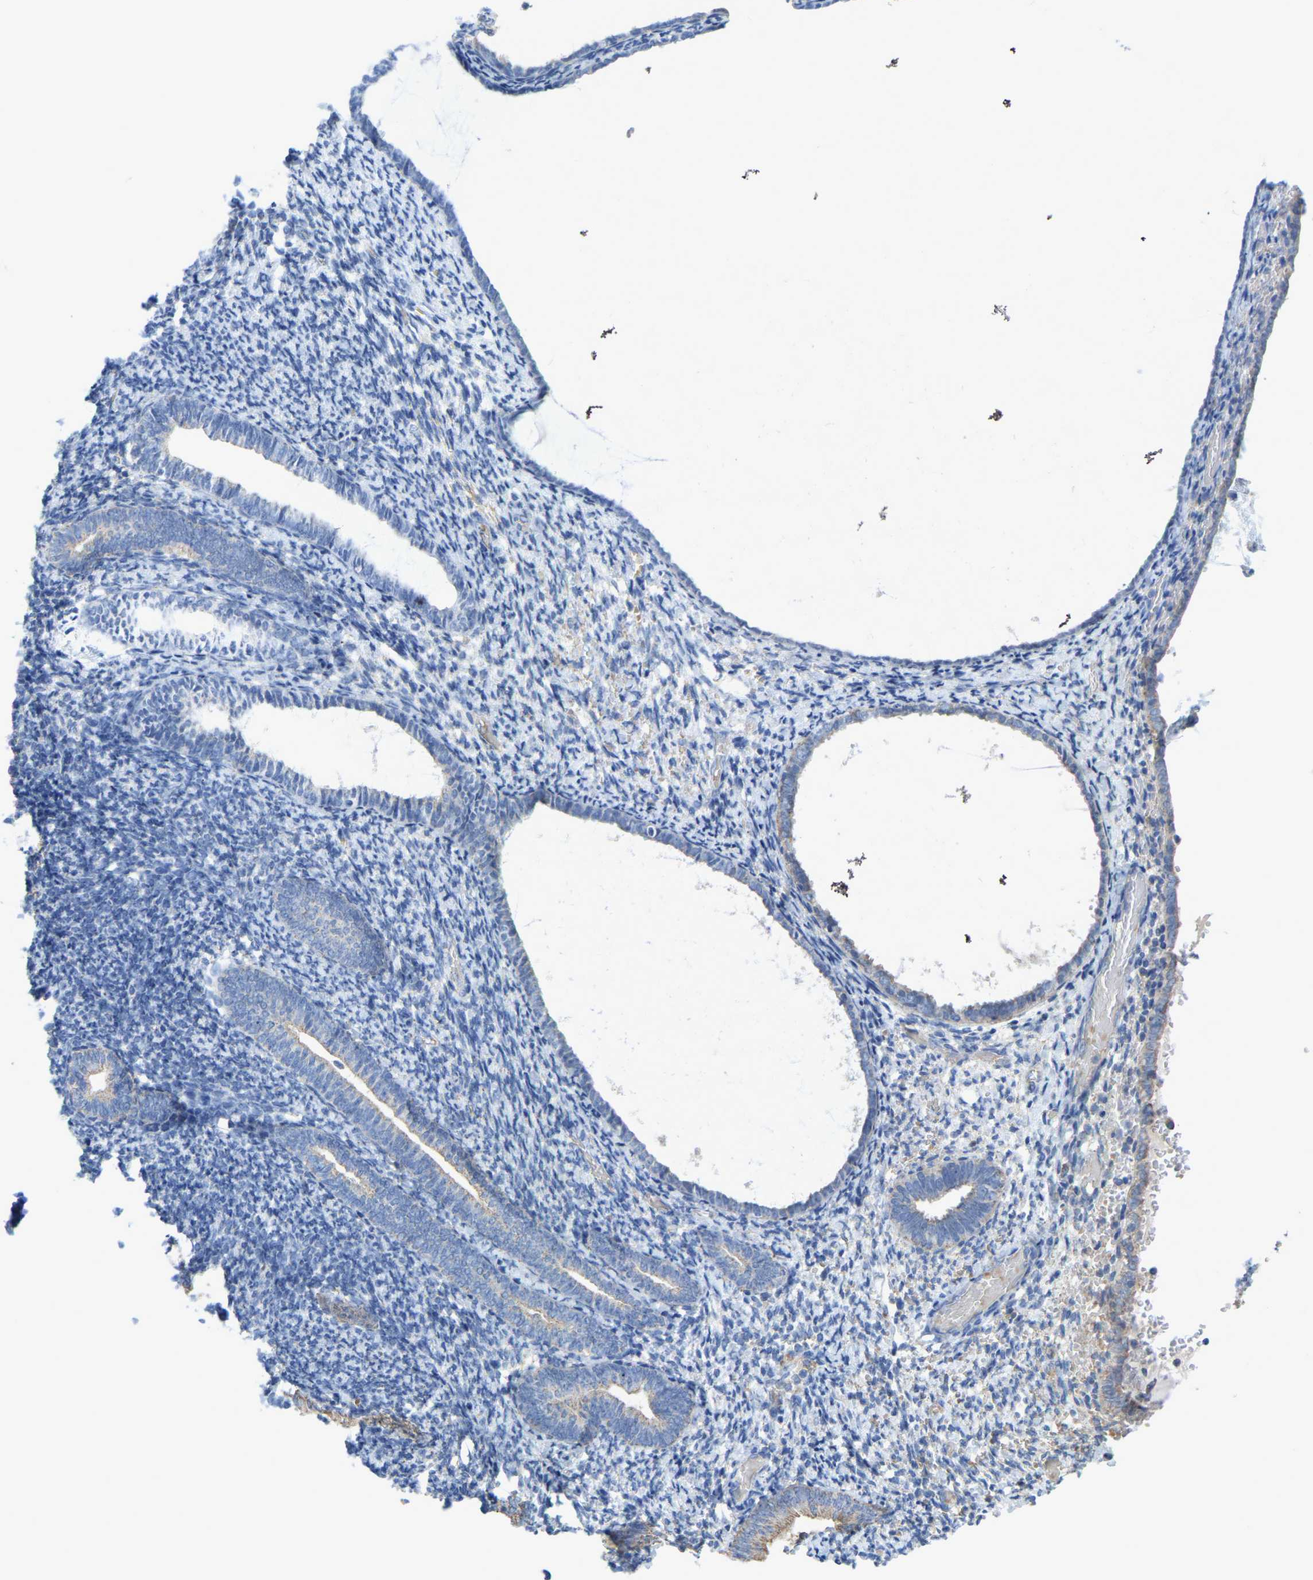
{"staining": {"intensity": "negative", "quantity": "none", "location": "none"}, "tissue": "endometrium", "cell_type": "Cells in endometrial stroma", "image_type": "normal", "snomed": [{"axis": "morphology", "description": "Normal tissue, NOS"}, {"axis": "topography", "description": "Endometrium"}], "caption": "DAB (3,3'-diaminobenzidine) immunohistochemical staining of benign endometrium reveals no significant expression in cells in endometrial stroma.", "gene": "SERPINB5", "patient": {"sex": "female", "age": 66}}